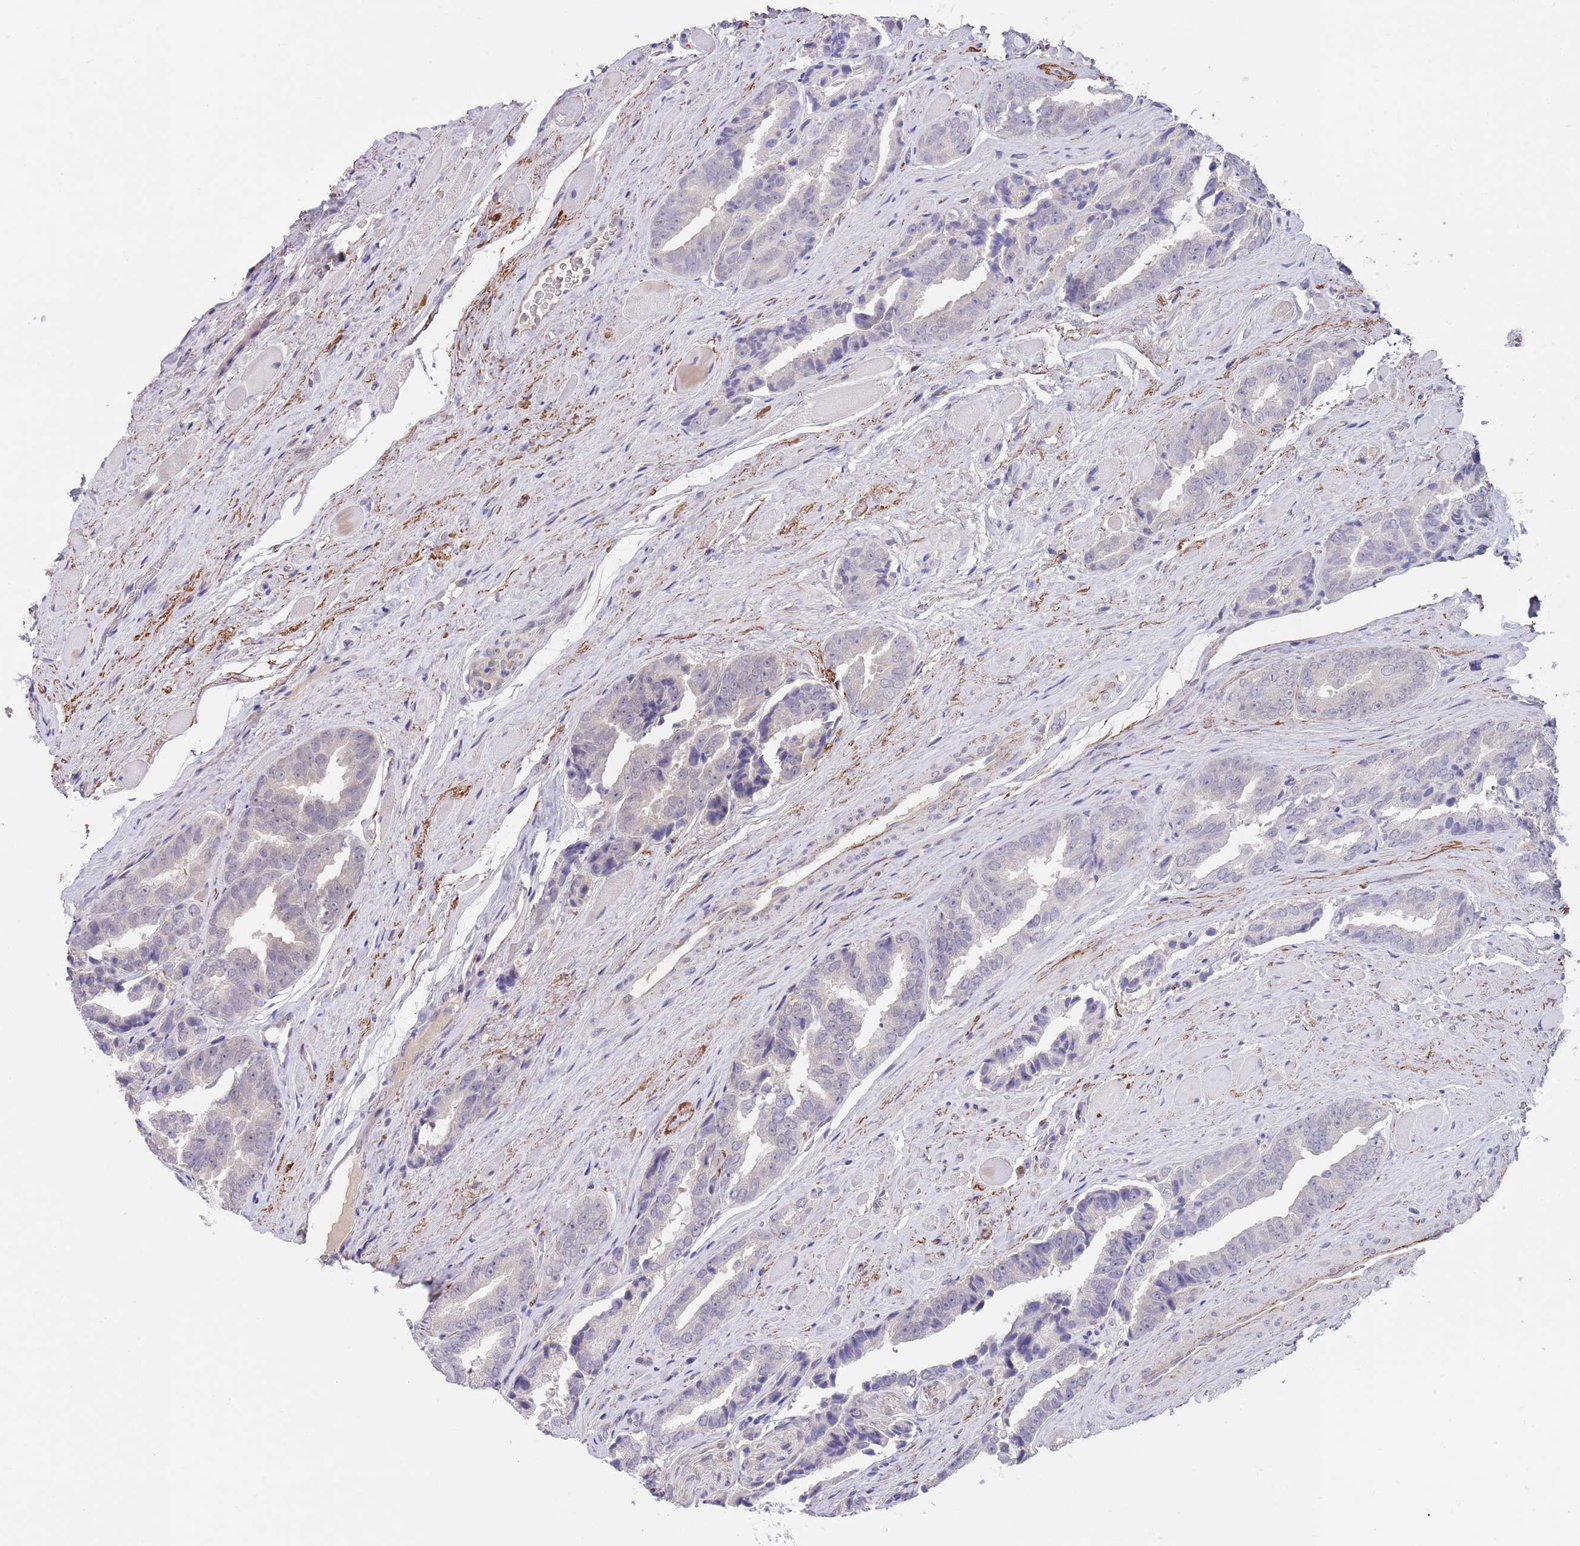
{"staining": {"intensity": "negative", "quantity": "none", "location": "none"}, "tissue": "prostate cancer", "cell_type": "Tumor cells", "image_type": "cancer", "snomed": [{"axis": "morphology", "description": "Adenocarcinoma, High grade"}, {"axis": "topography", "description": "Prostate"}], "caption": "Human prostate cancer stained for a protein using immunohistochemistry displays no expression in tumor cells.", "gene": "RNF169", "patient": {"sex": "male", "age": 72}}